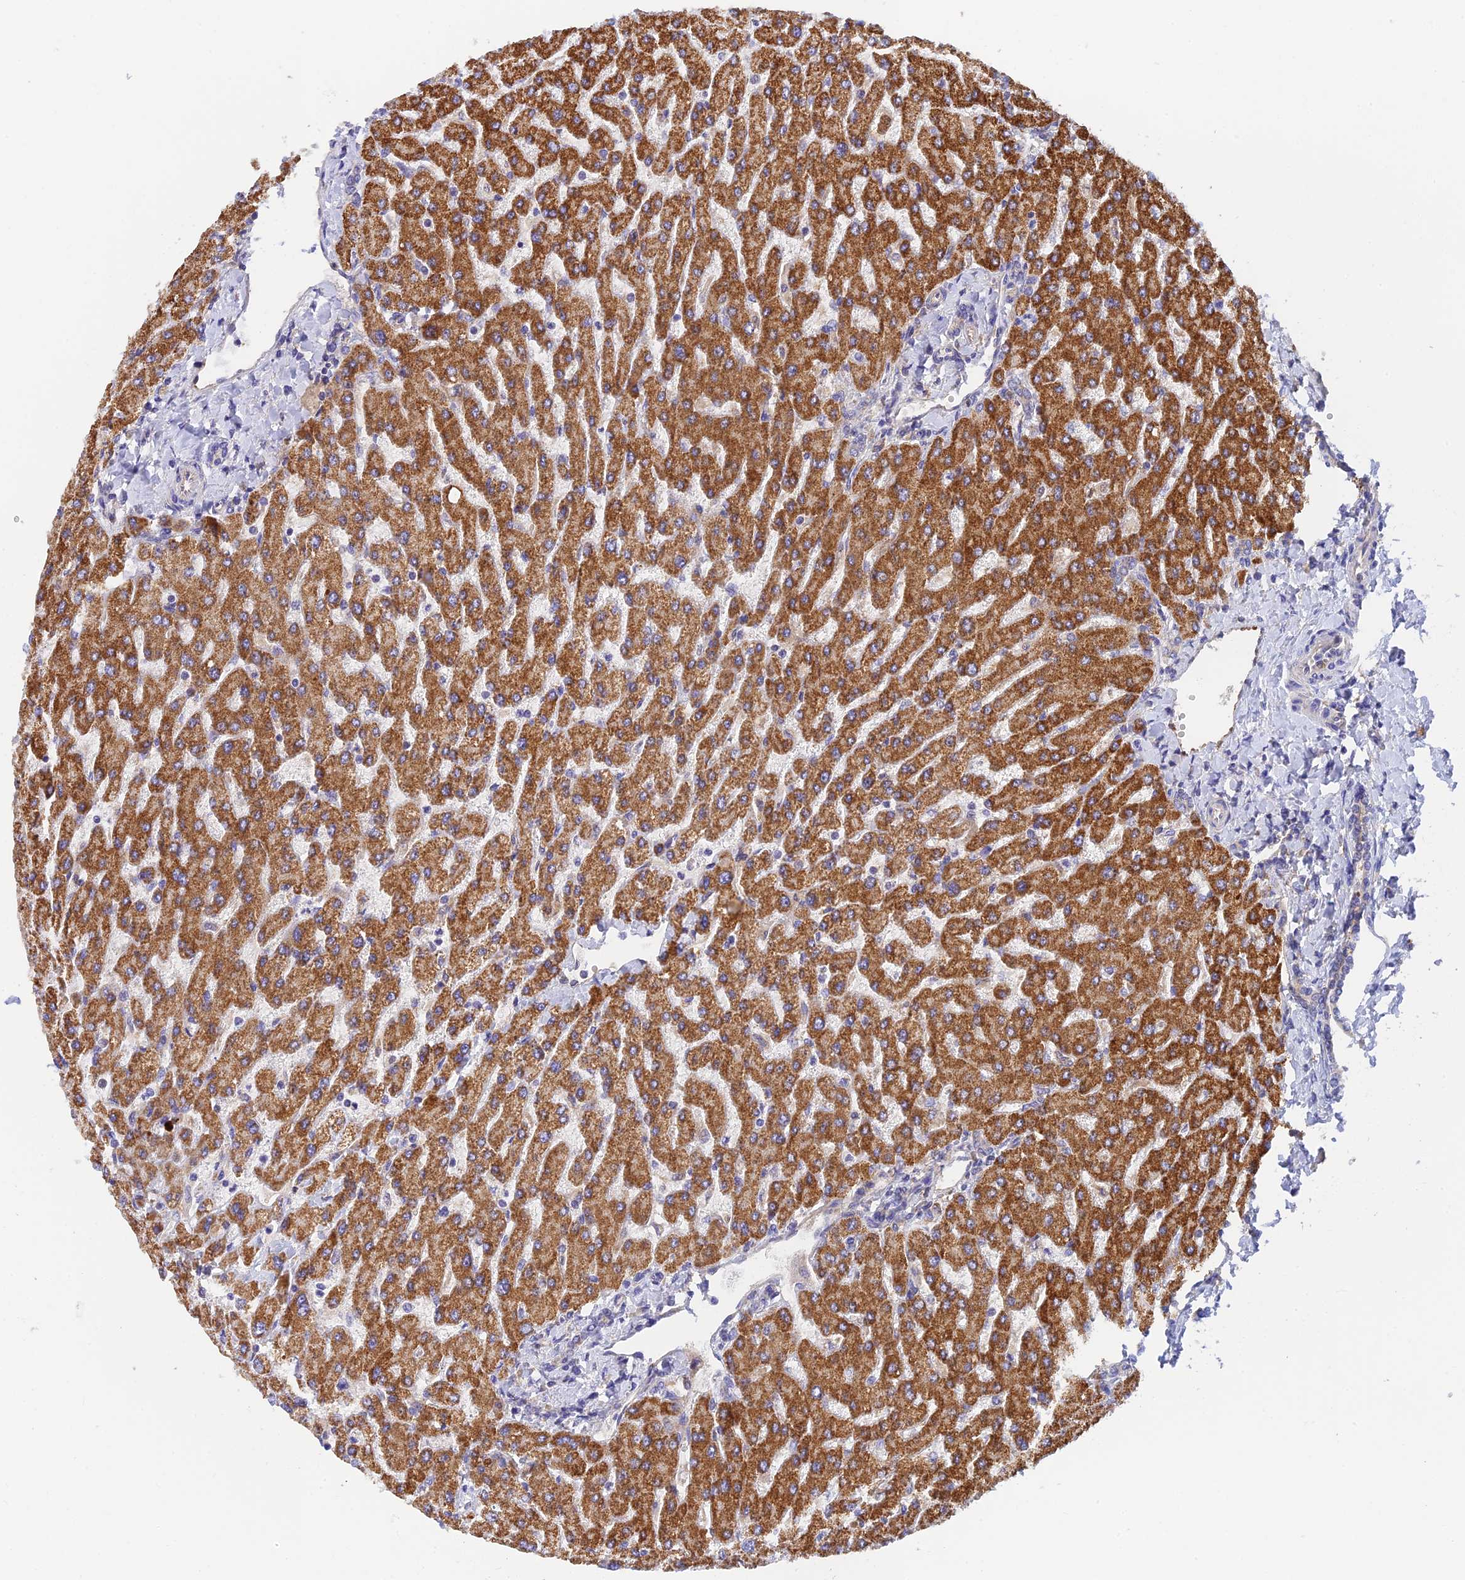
{"staining": {"intensity": "negative", "quantity": "none", "location": "none"}, "tissue": "liver", "cell_type": "Cholangiocytes", "image_type": "normal", "snomed": [{"axis": "morphology", "description": "Normal tissue, NOS"}, {"axis": "topography", "description": "Liver"}], "caption": "Immunohistochemical staining of benign liver shows no significant staining in cholangiocytes.", "gene": "RANBP6", "patient": {"sex": "male", "age": 55}}